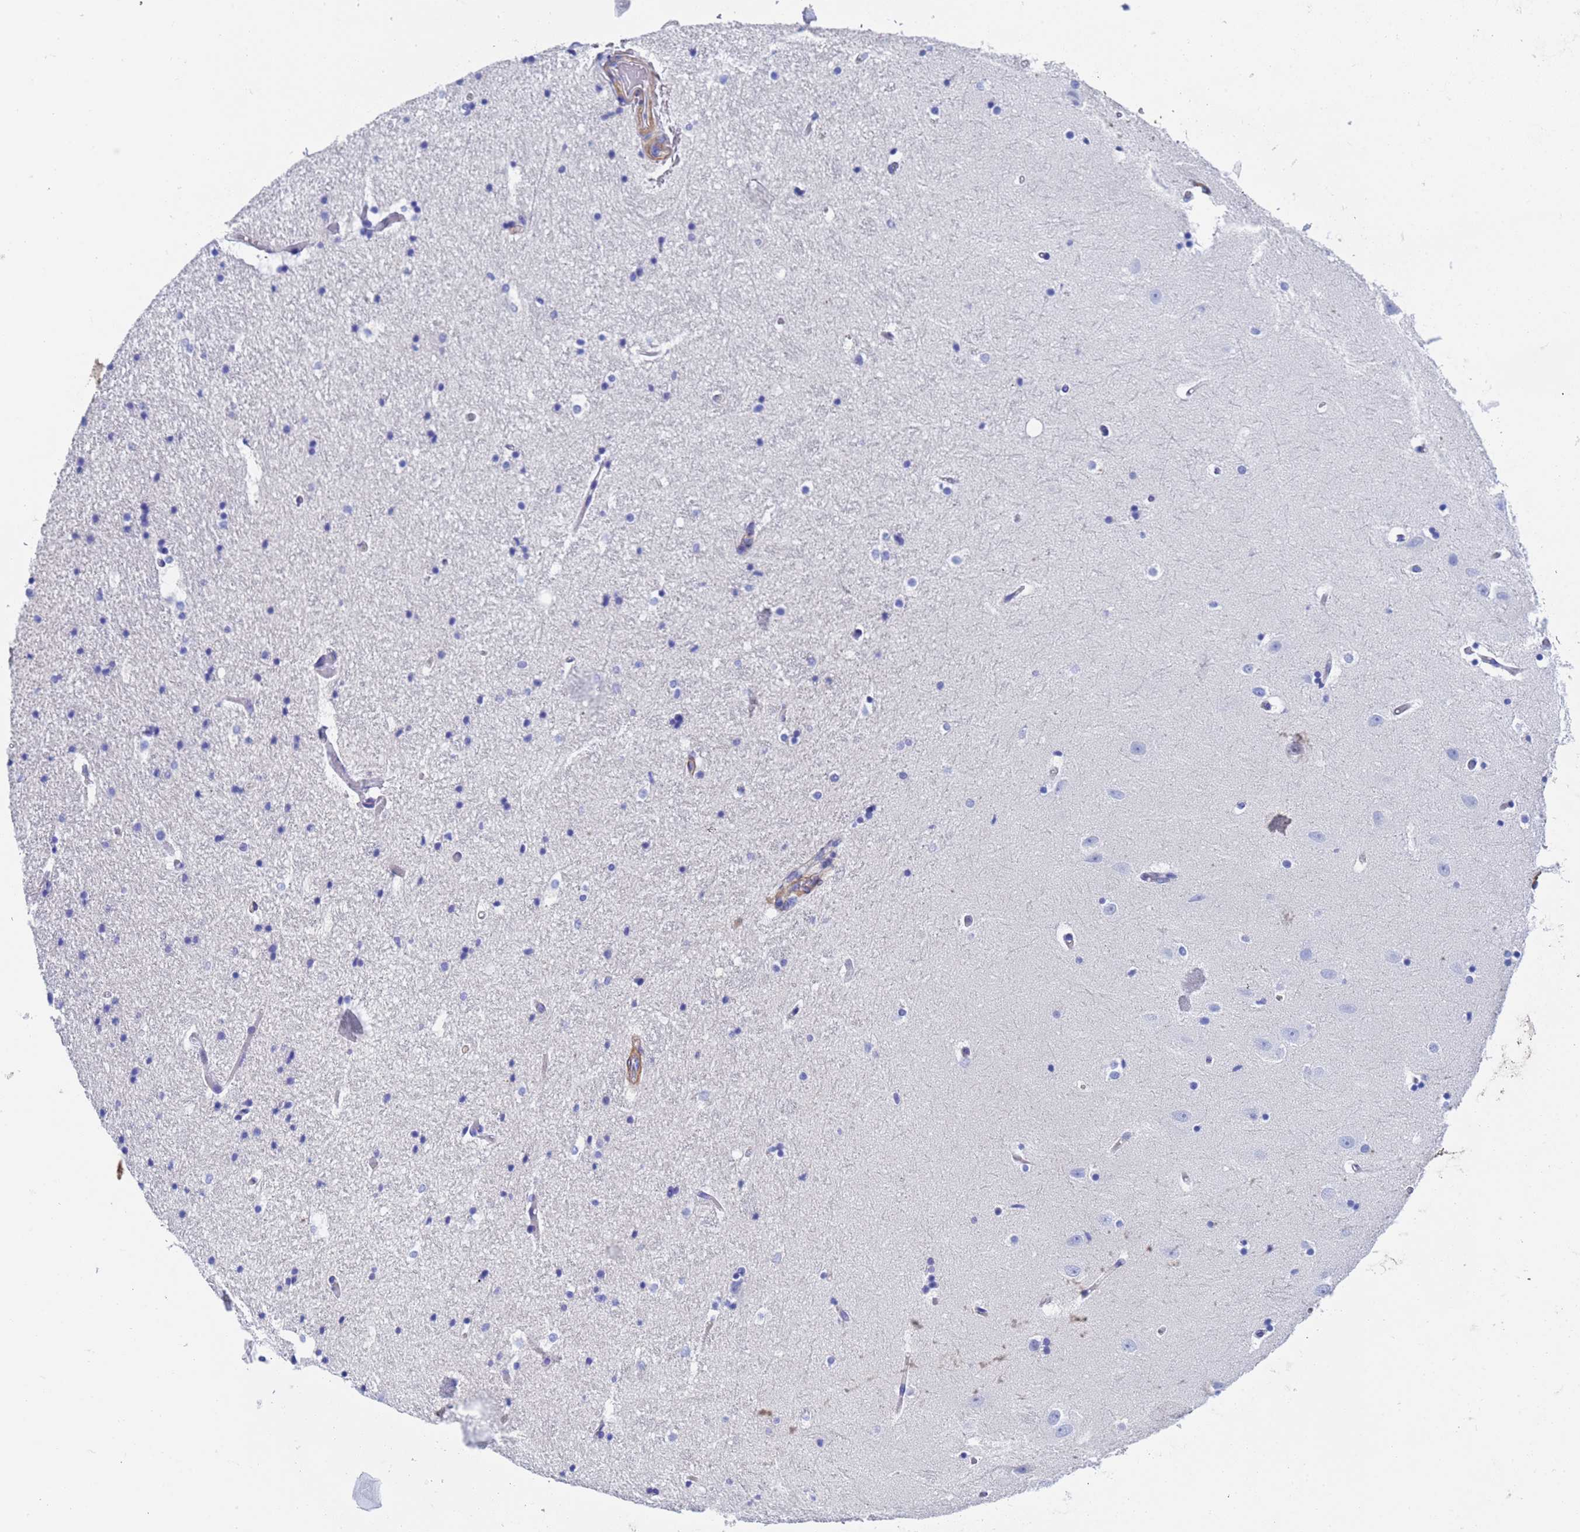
{"staining": {"intensity": "negative", "quantity": "none", "location": "none"}, "tissue": "hippocampus", "cell_type": "Glial cells", "image_type": "normal", "snomed": [{"axis": "morphology", "description": "Normal tissue, NOS"}, {"axis": "topography", "description": "Hippocampus"}], "caption": "Immunohistochemistry (IHC) photomicrograph of benign hippocampus stained for a protein (brown), which reveals no staining in glial cells. (IHC, brightfield microscopy, high magnification).", "gene": "CST1", "patient": {"sex": "female", "age": 52}}